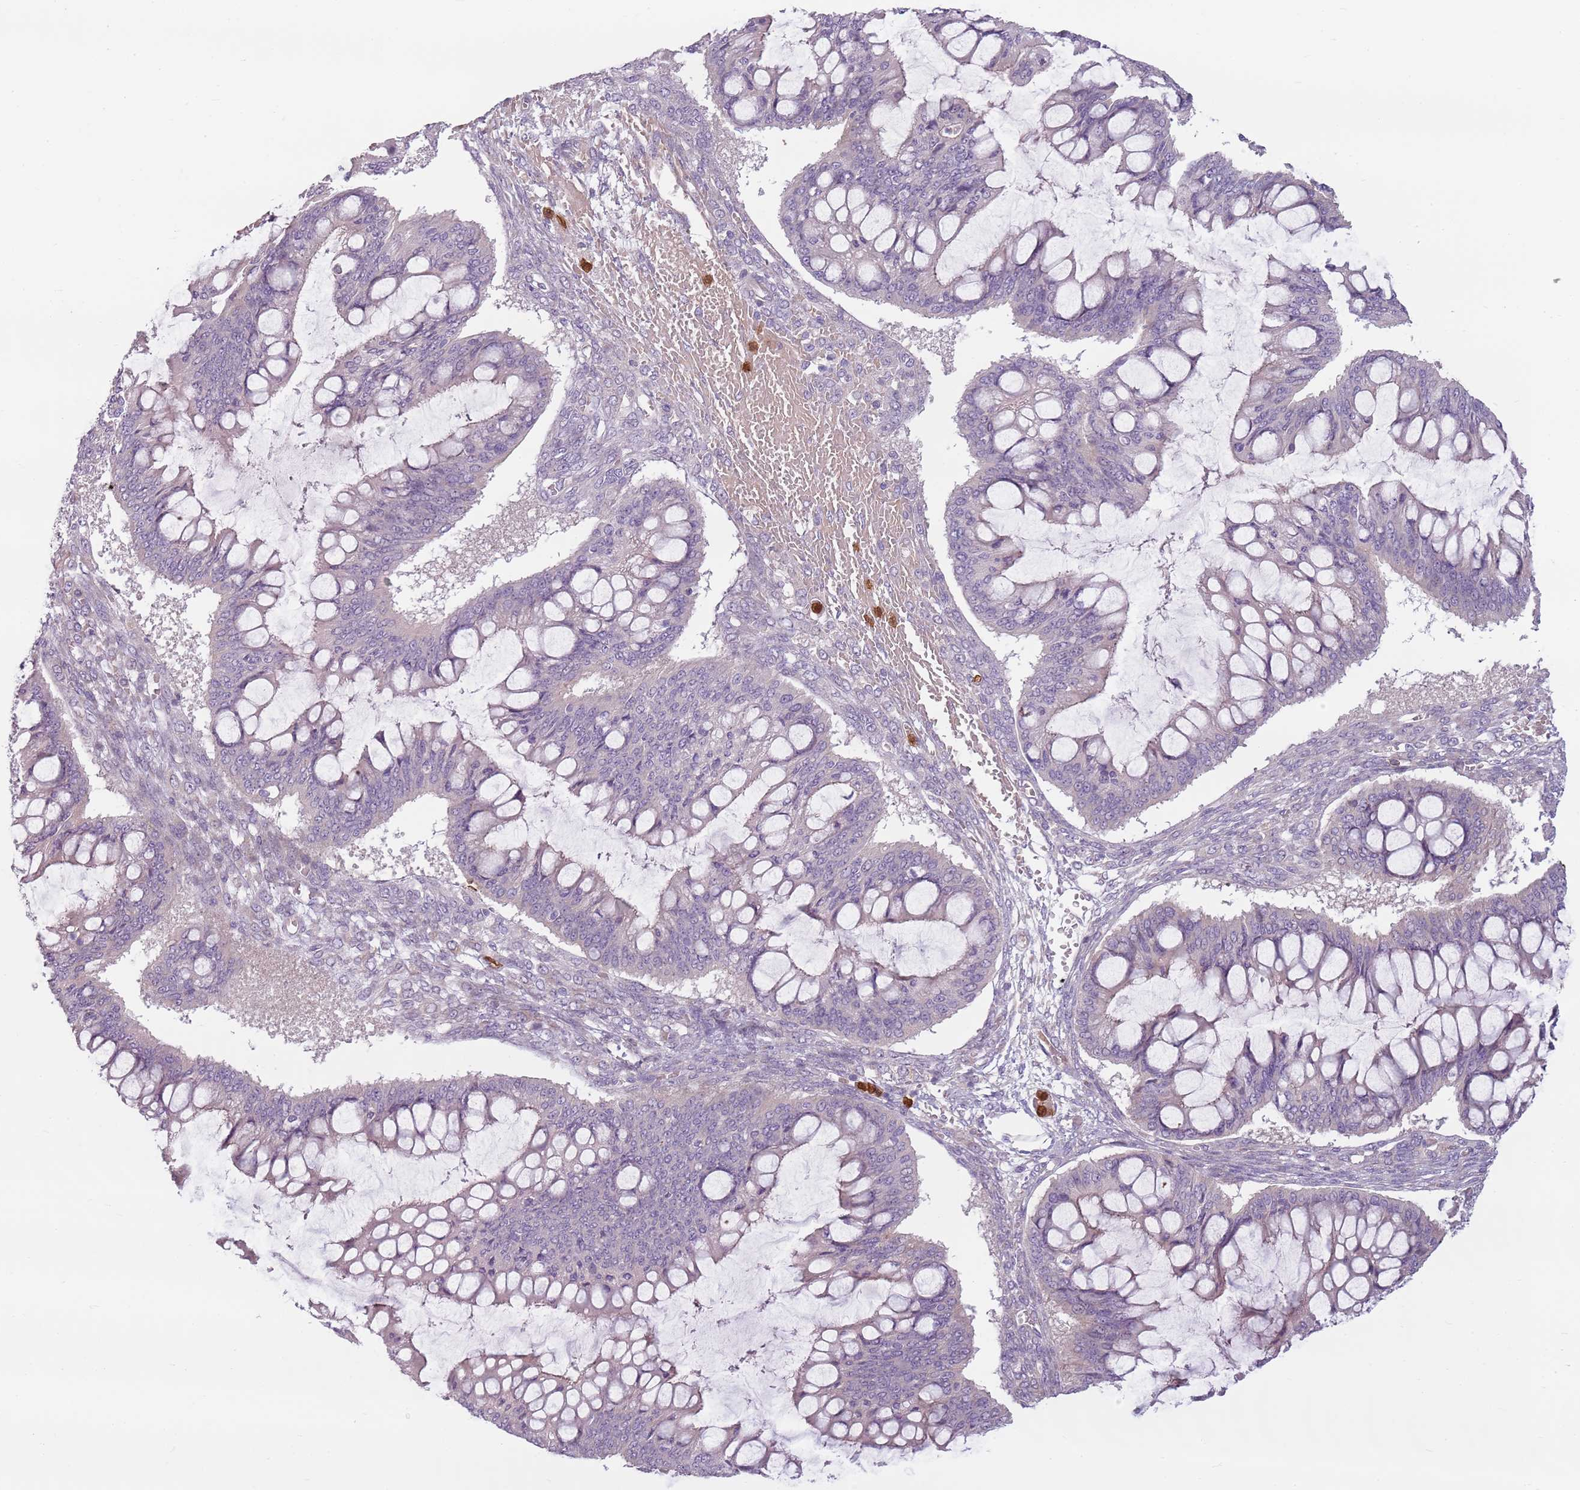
{"staining": {"intensity": "negative", "quantity": "none", "location": "none"}, "tissue": "ovarian cancer", "cell_type": "Tumor cells", "image_type": "cancer", "snomed": [{"axis": "morphology", "description": "Cystadenocarcinoma, mucinous, NOS"}, {"axis": "topography", "description": "Ovary"}], "caption": "A histopathology image of human mucinous cystadenocarcinoma (ovarian) is negative for staining in tumor cells. (DAB immunohistochemistry (IHC) visualized using brightfield microscopy, high magnification).", "gene": "SPAG4", "patient": {"sex": "female", "age": 73}}